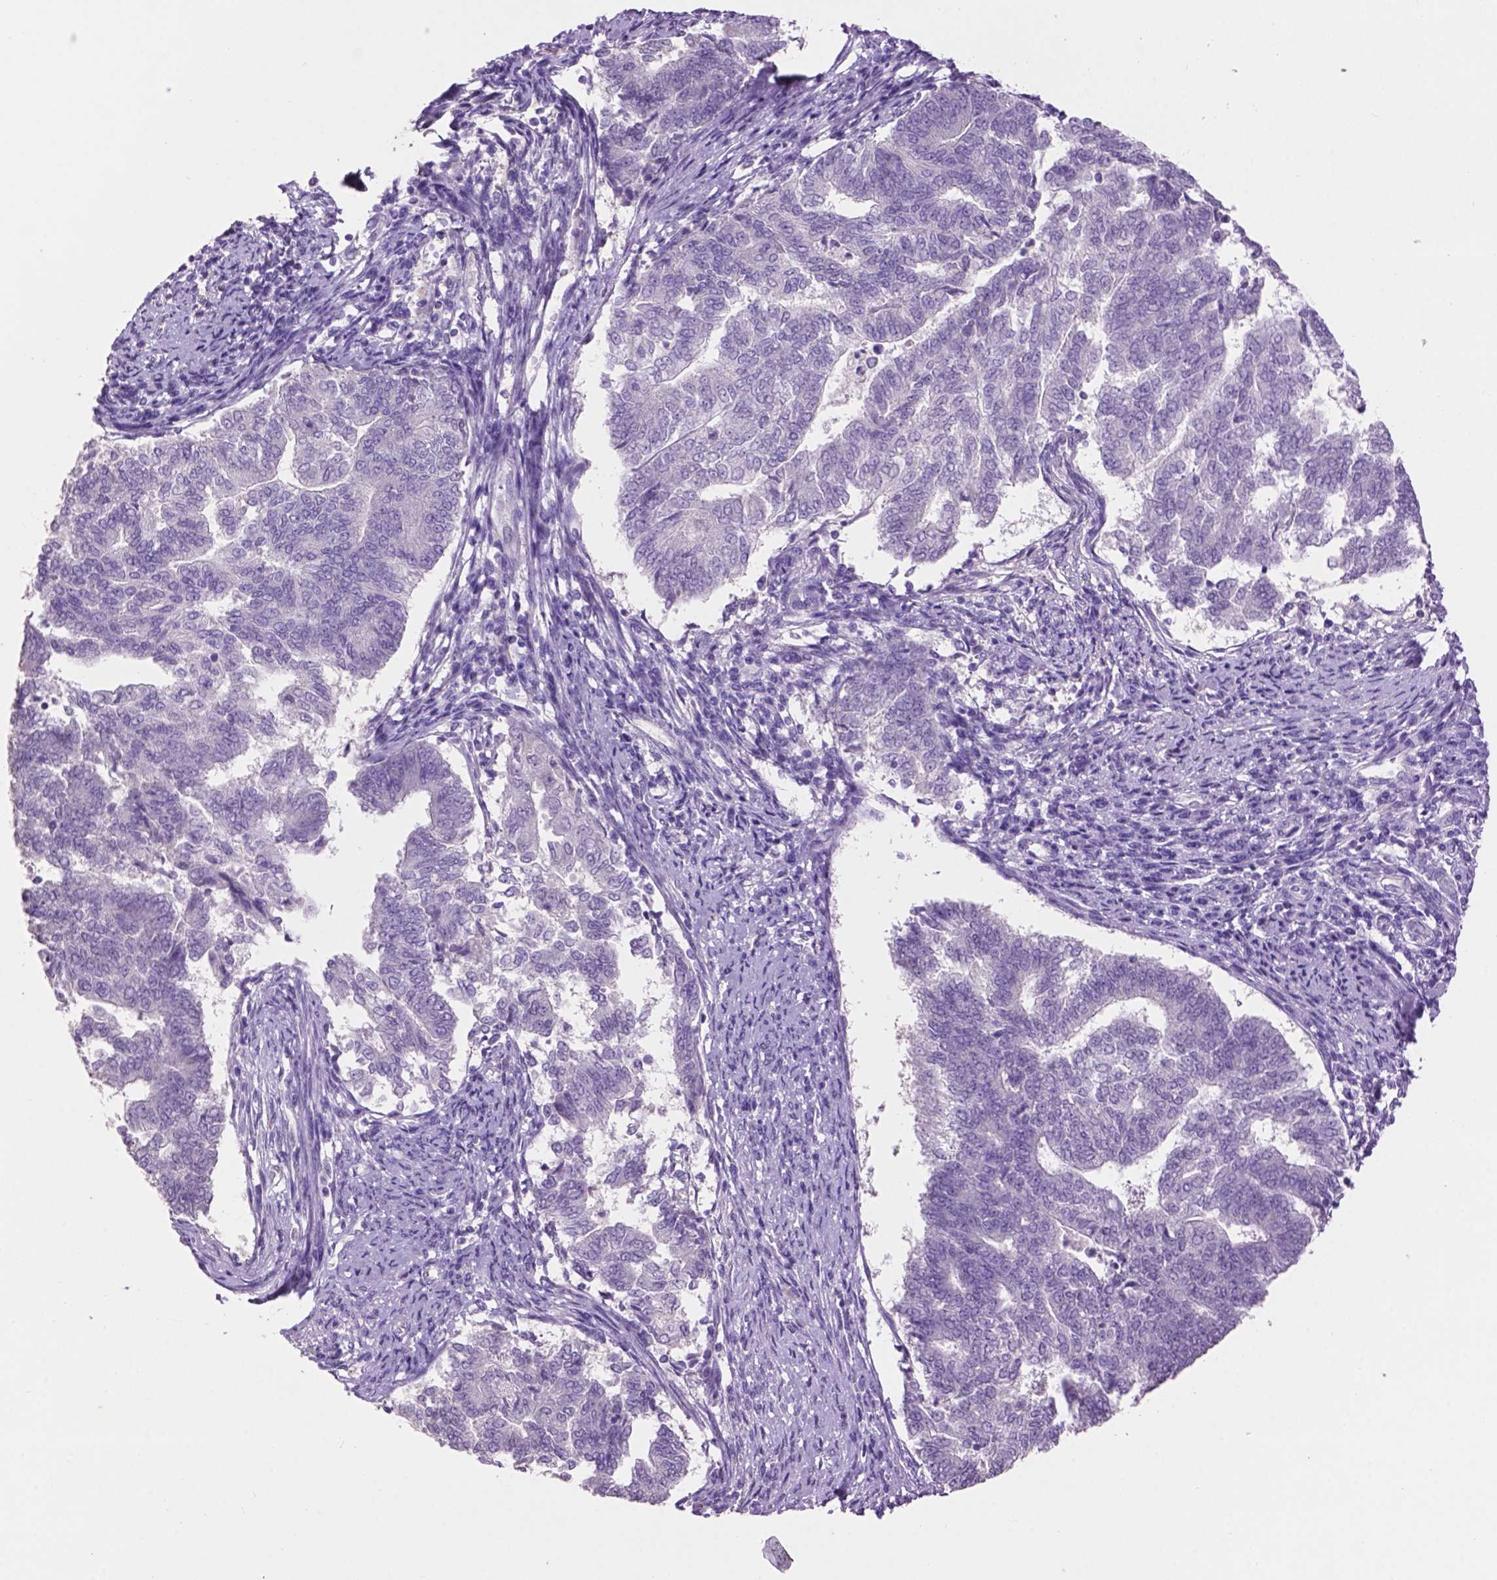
{"staining": {"intensity": "negative", "quantity": "none", "location": "none"}, "tissue": "endometrial cancer", "cell_type": "Tumor cells", "image_type": "cancer", "snomed": [{"axis": "morphology", "description": "Adenocarcinoma, NOS"}, {"axis": "topography", "description": "Endometrium"}], "caption": "Tumor cells show no significant staining in endometrial cancer (adenocarcinoma).", "gene": "CRYBA4", "patient": {"sex": "female", "age": 65}}